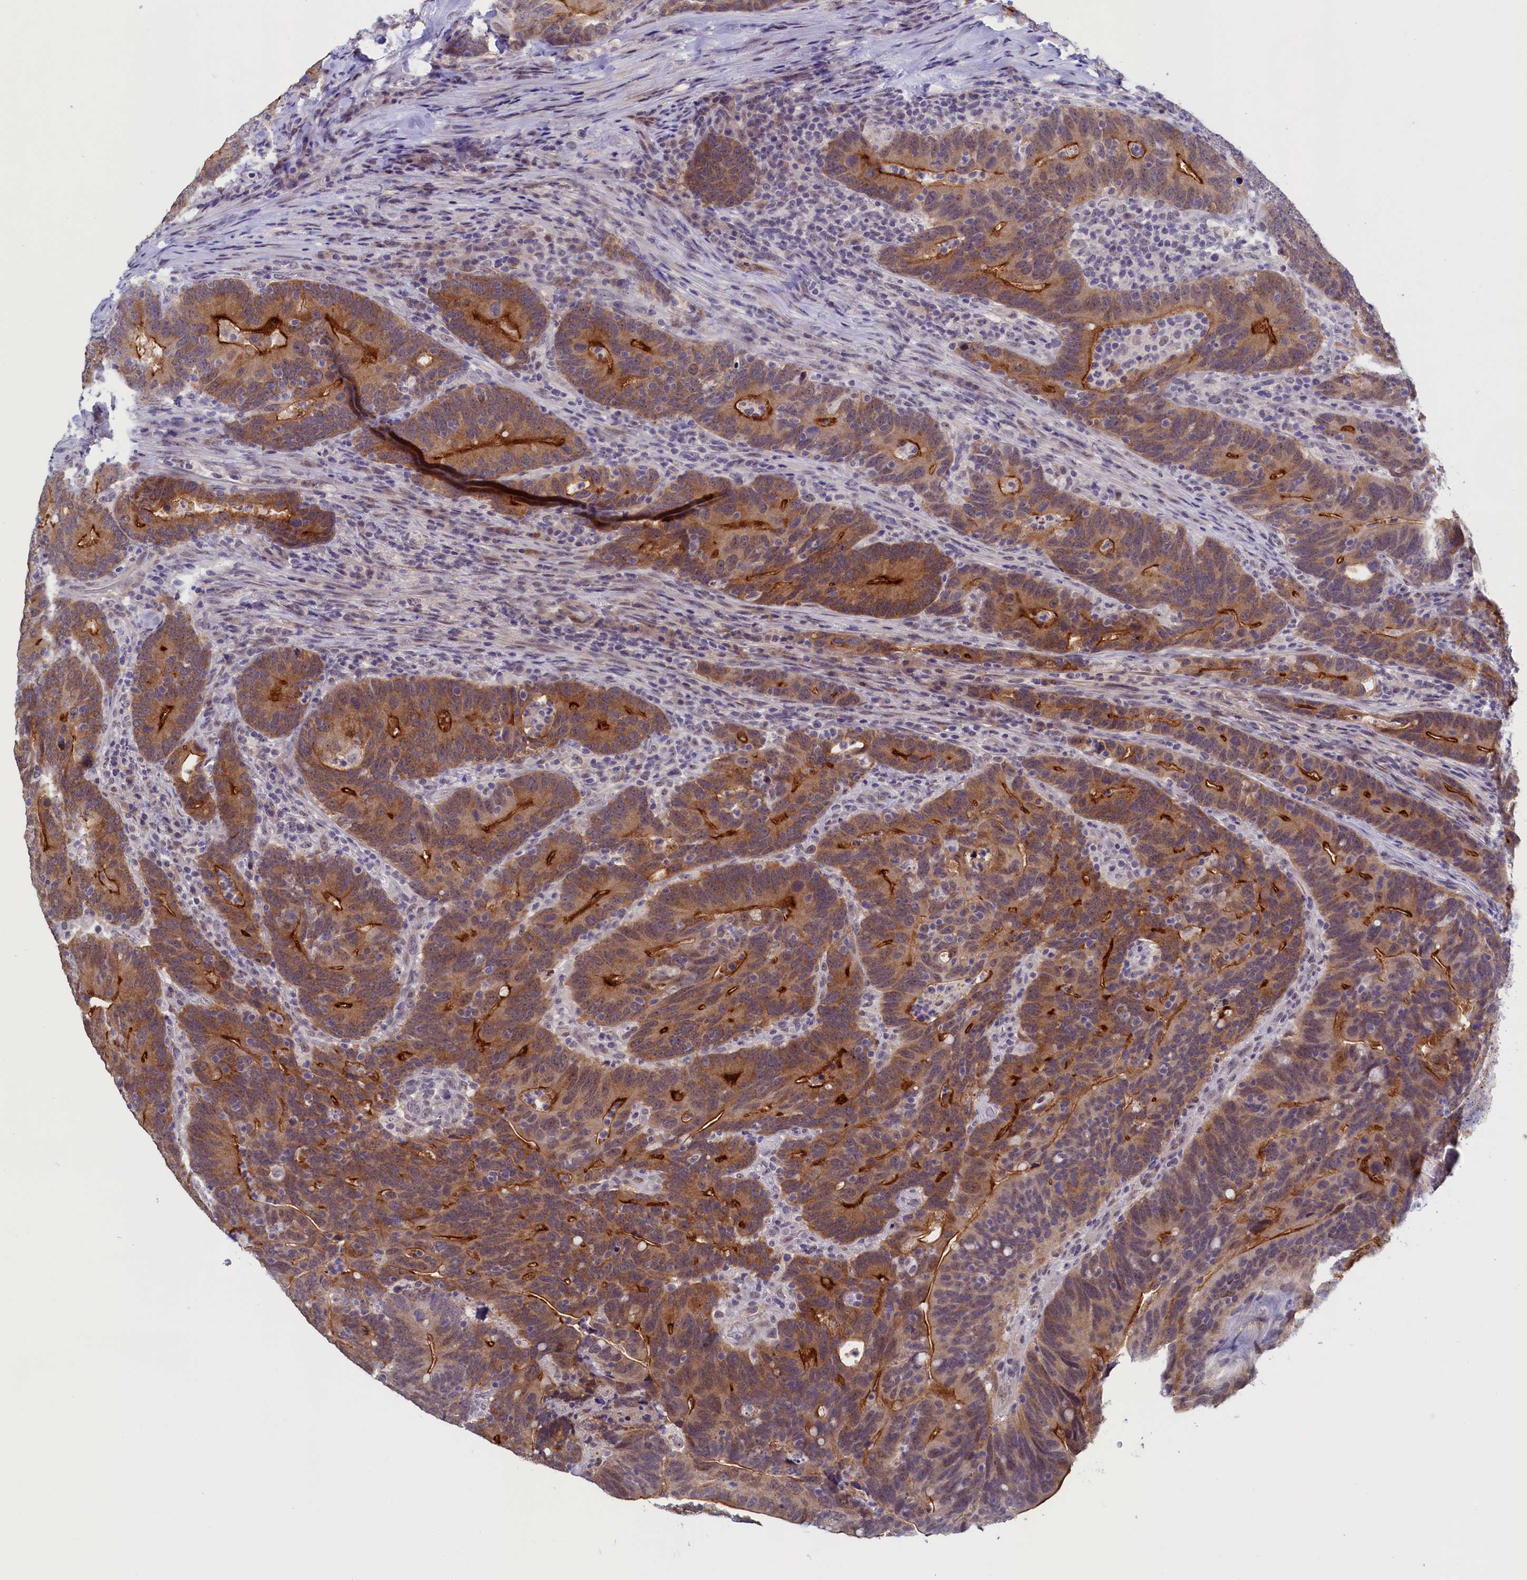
{"staining": {"intensity": "strong", "quantity": "25%-75%", "location": "cytoplasmic/membranous"}, "tissue": "colorectal cancer", "cell_type": "Tumor cells", "image_type": "cancer", "snomed": [{"axis": "morphology", "description": "Adenocarcinoma, NOS"}, {"axis": "topography", "description": "Colon"}], "caption": "This image shows colorectal adenocarcinoma stained with IHC to label a protein in brown. The cytoplasmic/membranous of tumor cells show strong positivity for the protein. Nuclei are counter-stained blue.", "gene": "PACSIN3", "patient": {"sex": "female", "age": 66}}